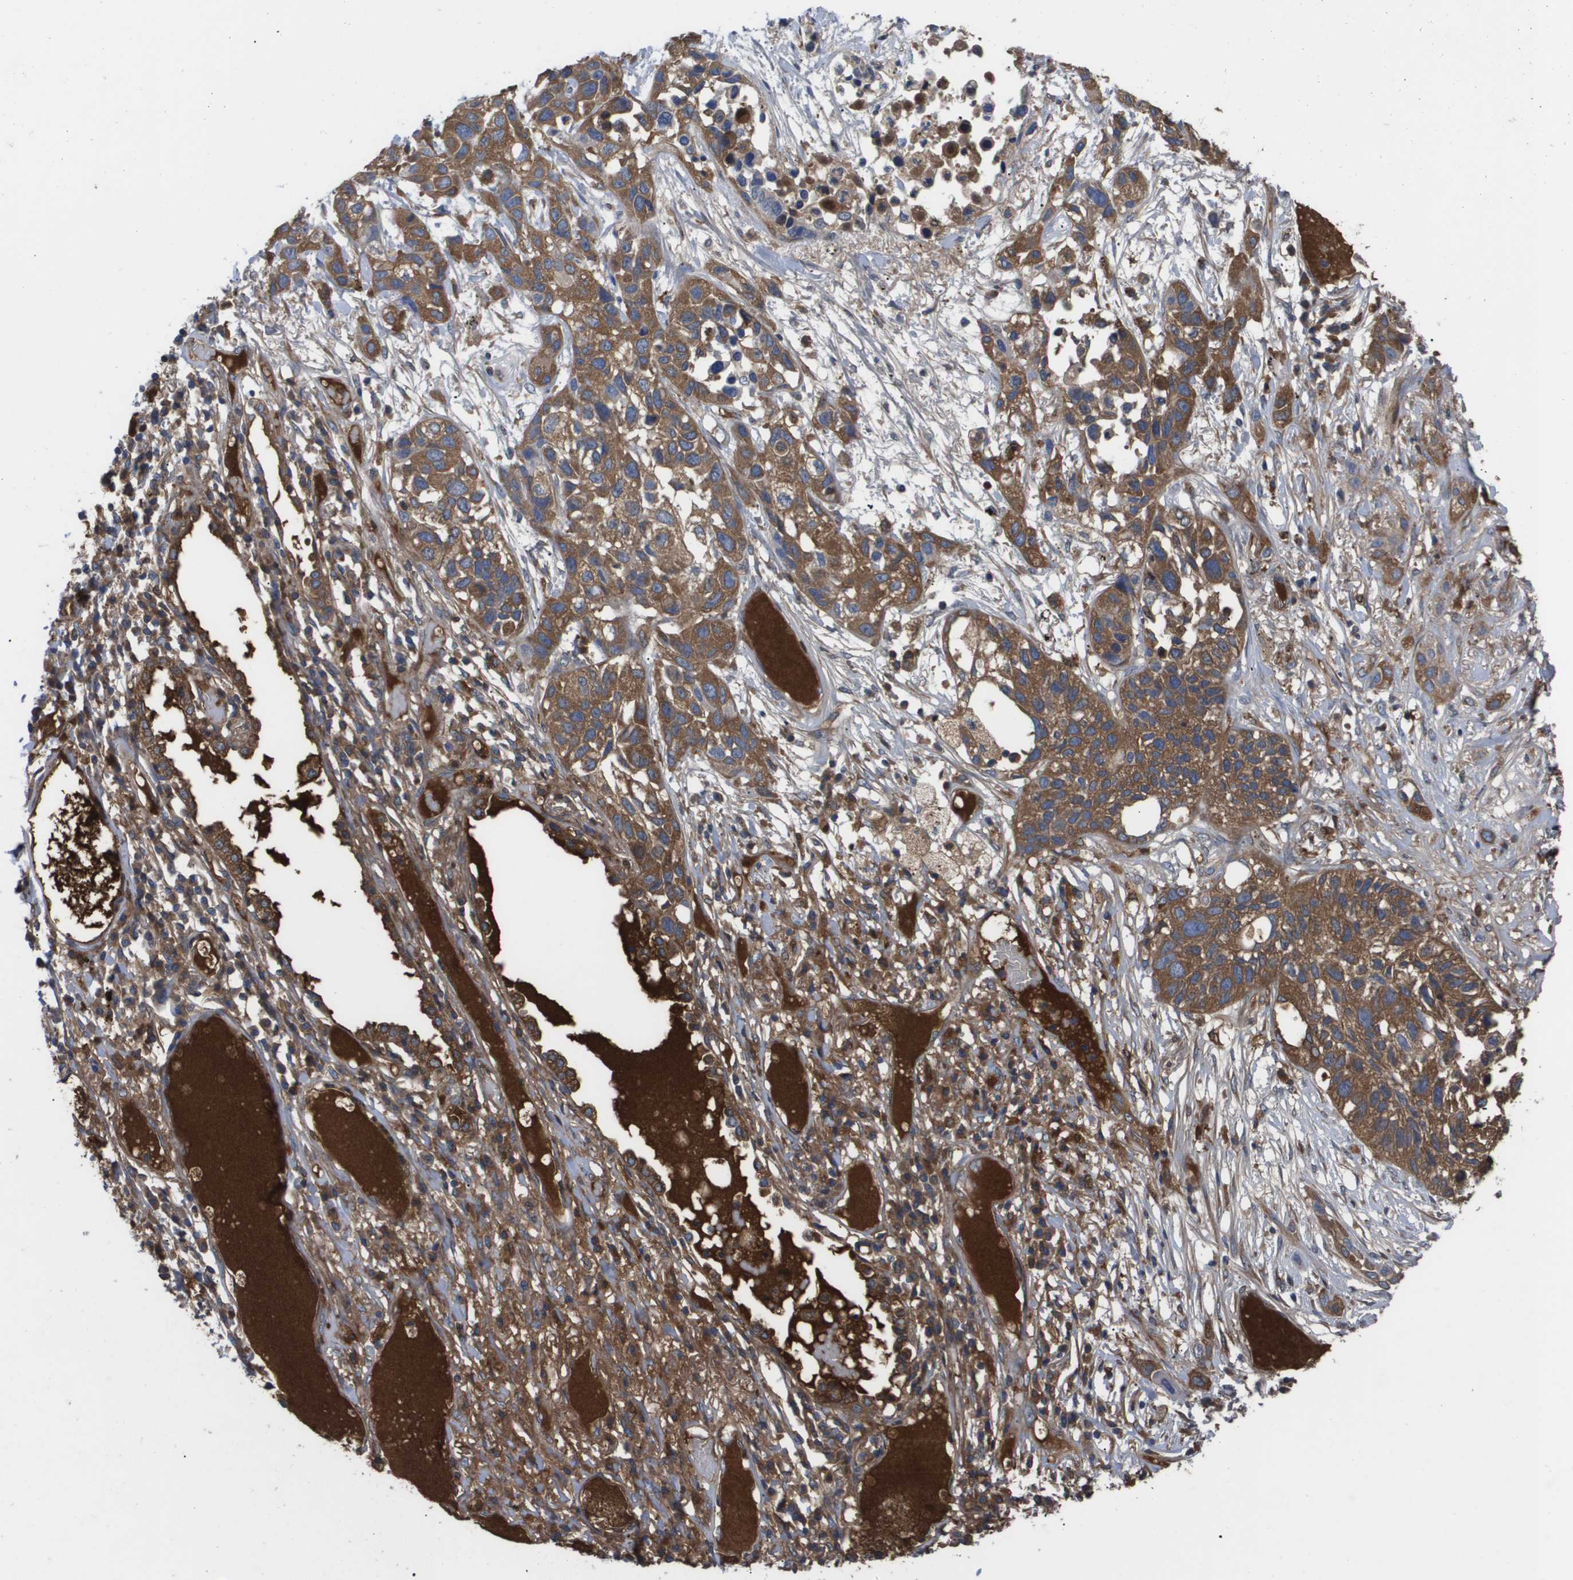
{"staining": {"intensity": "moderate", "quantity": ">75%", "location": "cytoplasmic/membranous"}, "tissue": "lung cancer", "cell_type": "Tumor cells", "image_type": "cancer", "snomed": [{"axis": "morphology", "description": "Squamous cell carcinoma, NOS"}, {"axis": "topography", "description": "Lung"}], "caption": "Immunohistochemistry of lung squamous cell carcinoma demonstrates medium levels of moderate cytoplasmic/membranous positivity in about >75% of tumor cells.", "gene": "SERPINA6", "patient": {"sex": "male", "age": 71}}